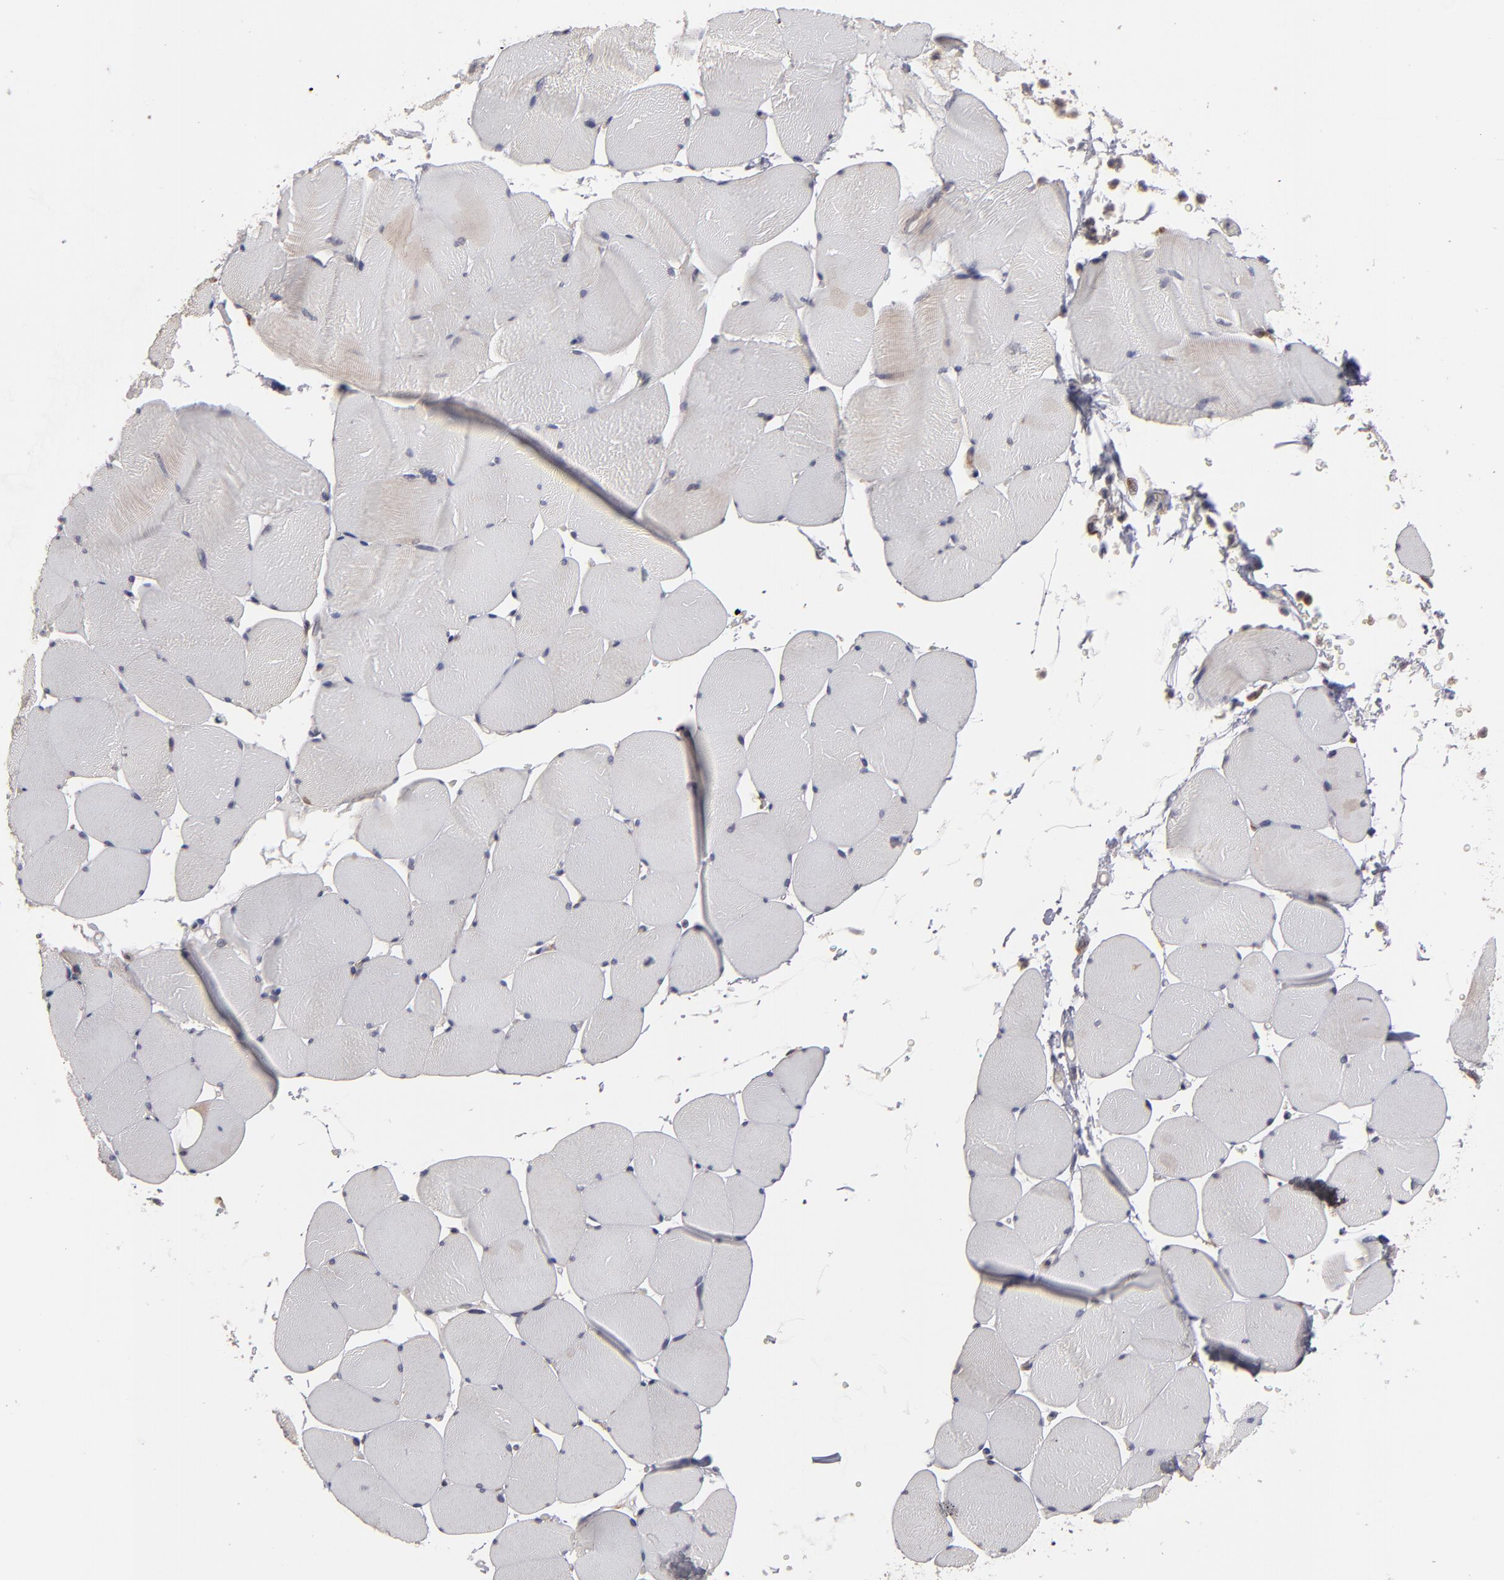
{"staining": {"intensity": "weak", "quantity": "<25%", "location": "cytoplasmic/membranous"}, "tissue": "skeletal muscle", "cell_type": "Myocytes", "image_type": "normal", "snomed": [{"axis": "morphology", "description": "Normal tissue, NOS"}, {"axis": "topography", "description": "Skeletal muscle"}], "caption": "Photomicrograph shows no protein positivity in myocytes of benign skeletal muscle. The staining is performed using DAB (3,3'-diaminobenzidine) brown chromogen with nuclei counter-stained in using hematoxylin.", "gene": "SND1", "patient": {"sex": "male", "age": 62}}